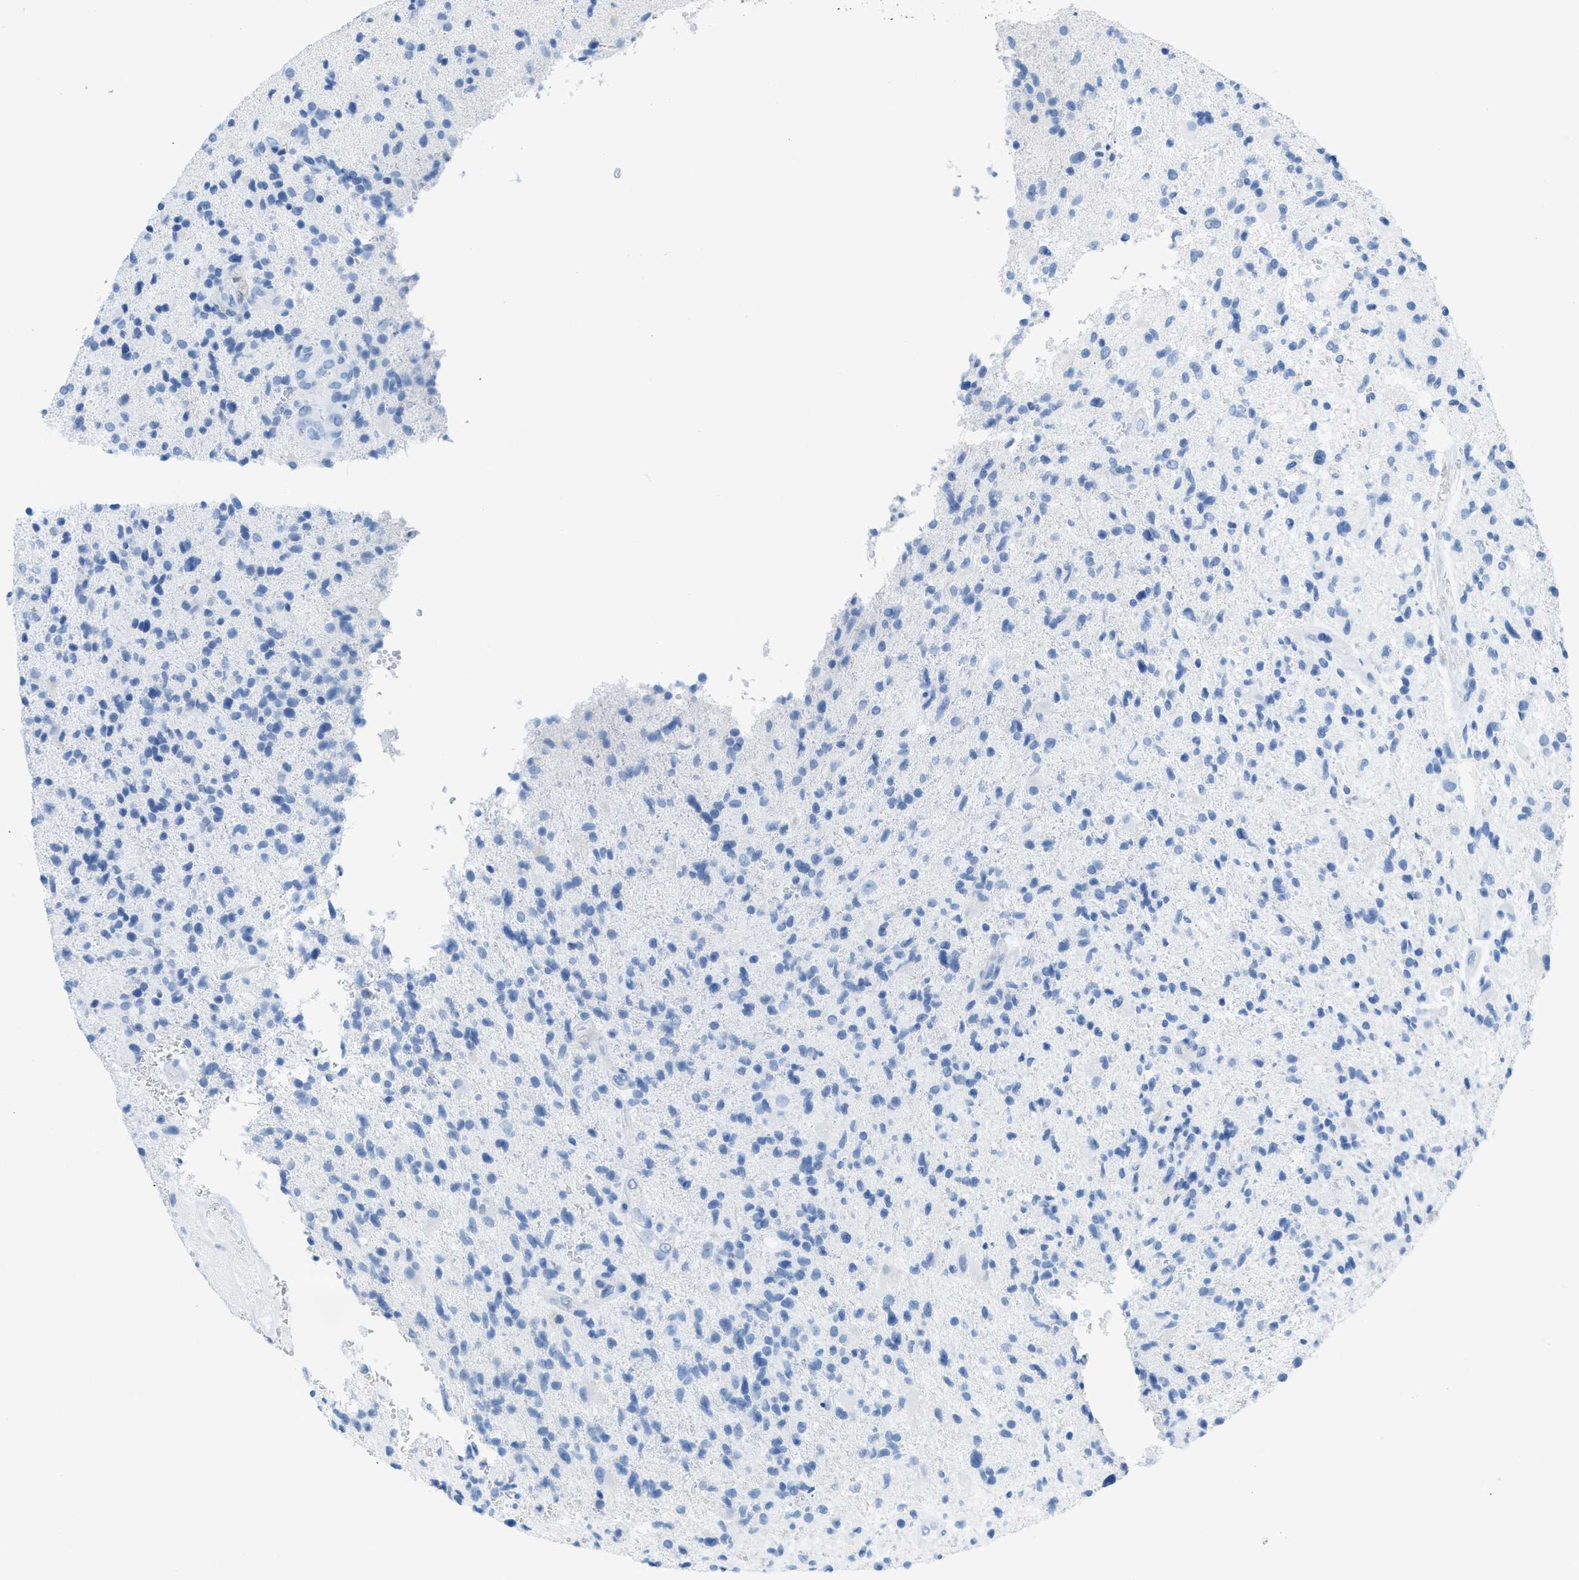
{"staining": {"intensity": "negative", "quantity": "none", "location": "none"}, "tissue": "glioma", "cell_type": "Tumor cells", "image_type": "cancer", "snomed": [{"axis": "morphology", "description": "Glioma, malignant, High grade"}, {"axis": "topography", "description": "Brain"}], "caption": "An image of glioma stained for a protein demonstrates no brown staining in tumor cells.", "gene": "ASGR1", "patient": {"sex": "male", "age": 72}}